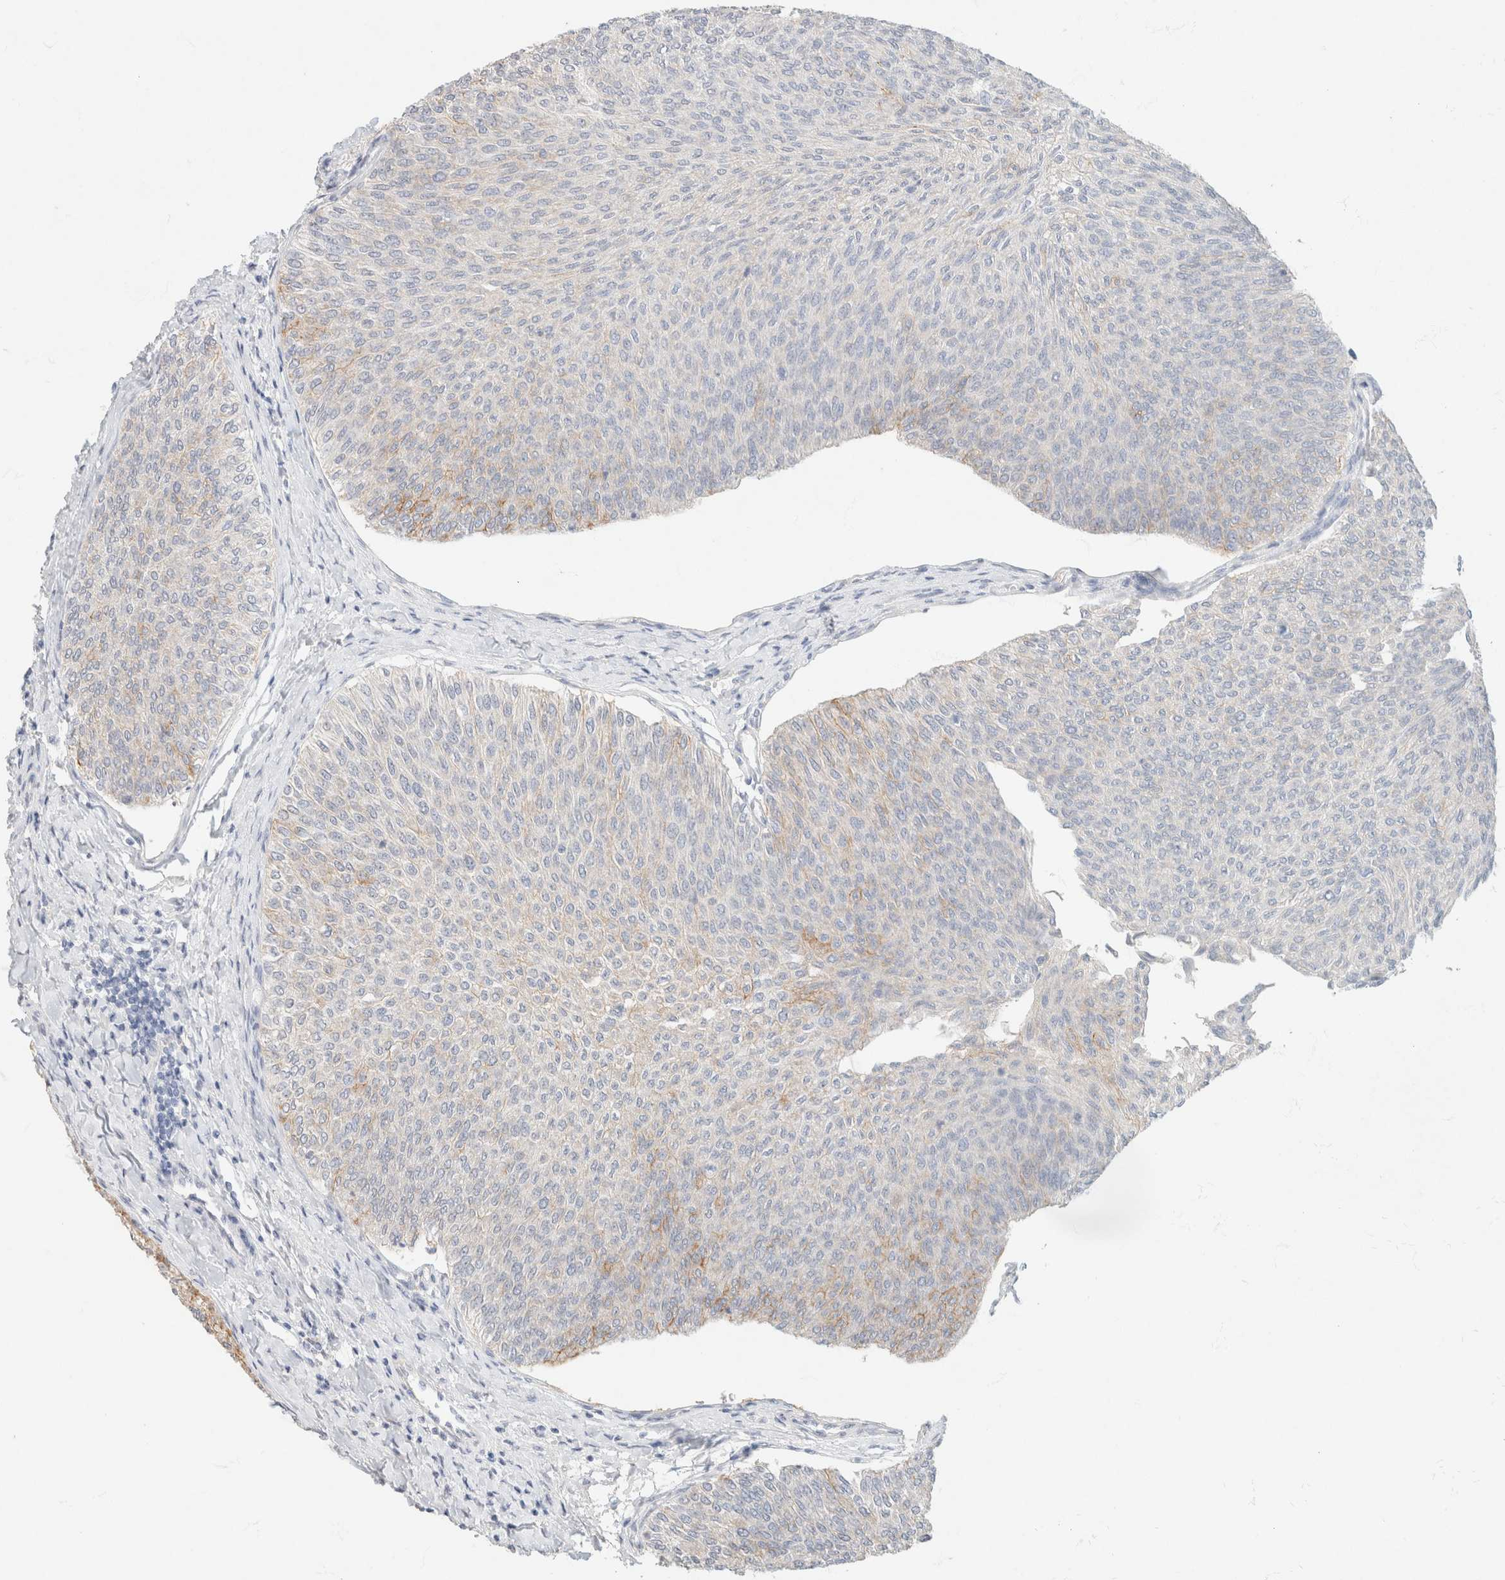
{"staining": {"intensity": "moderate", "quantity": "<25%", "location": "cytoplasmic/membranous"}, "tissue": "urothelial cancer", "cell_type": "Tumor cells", "image_type": "cancer", "snomed": [{"axis": "morphology", "description": "Urothelial carcinoma, Low grade"}, {"axis": "topography", "description": "Urinary bladder"}], "caption": "Moderate cytoplasmic/membranous protein expression is seen in about <25% of tumor cells in urothelial cancer. (IHC, brightfield microscopy, high magnification).", "gene": "CA12", "patient": {"sex": "male", "age": 78}}